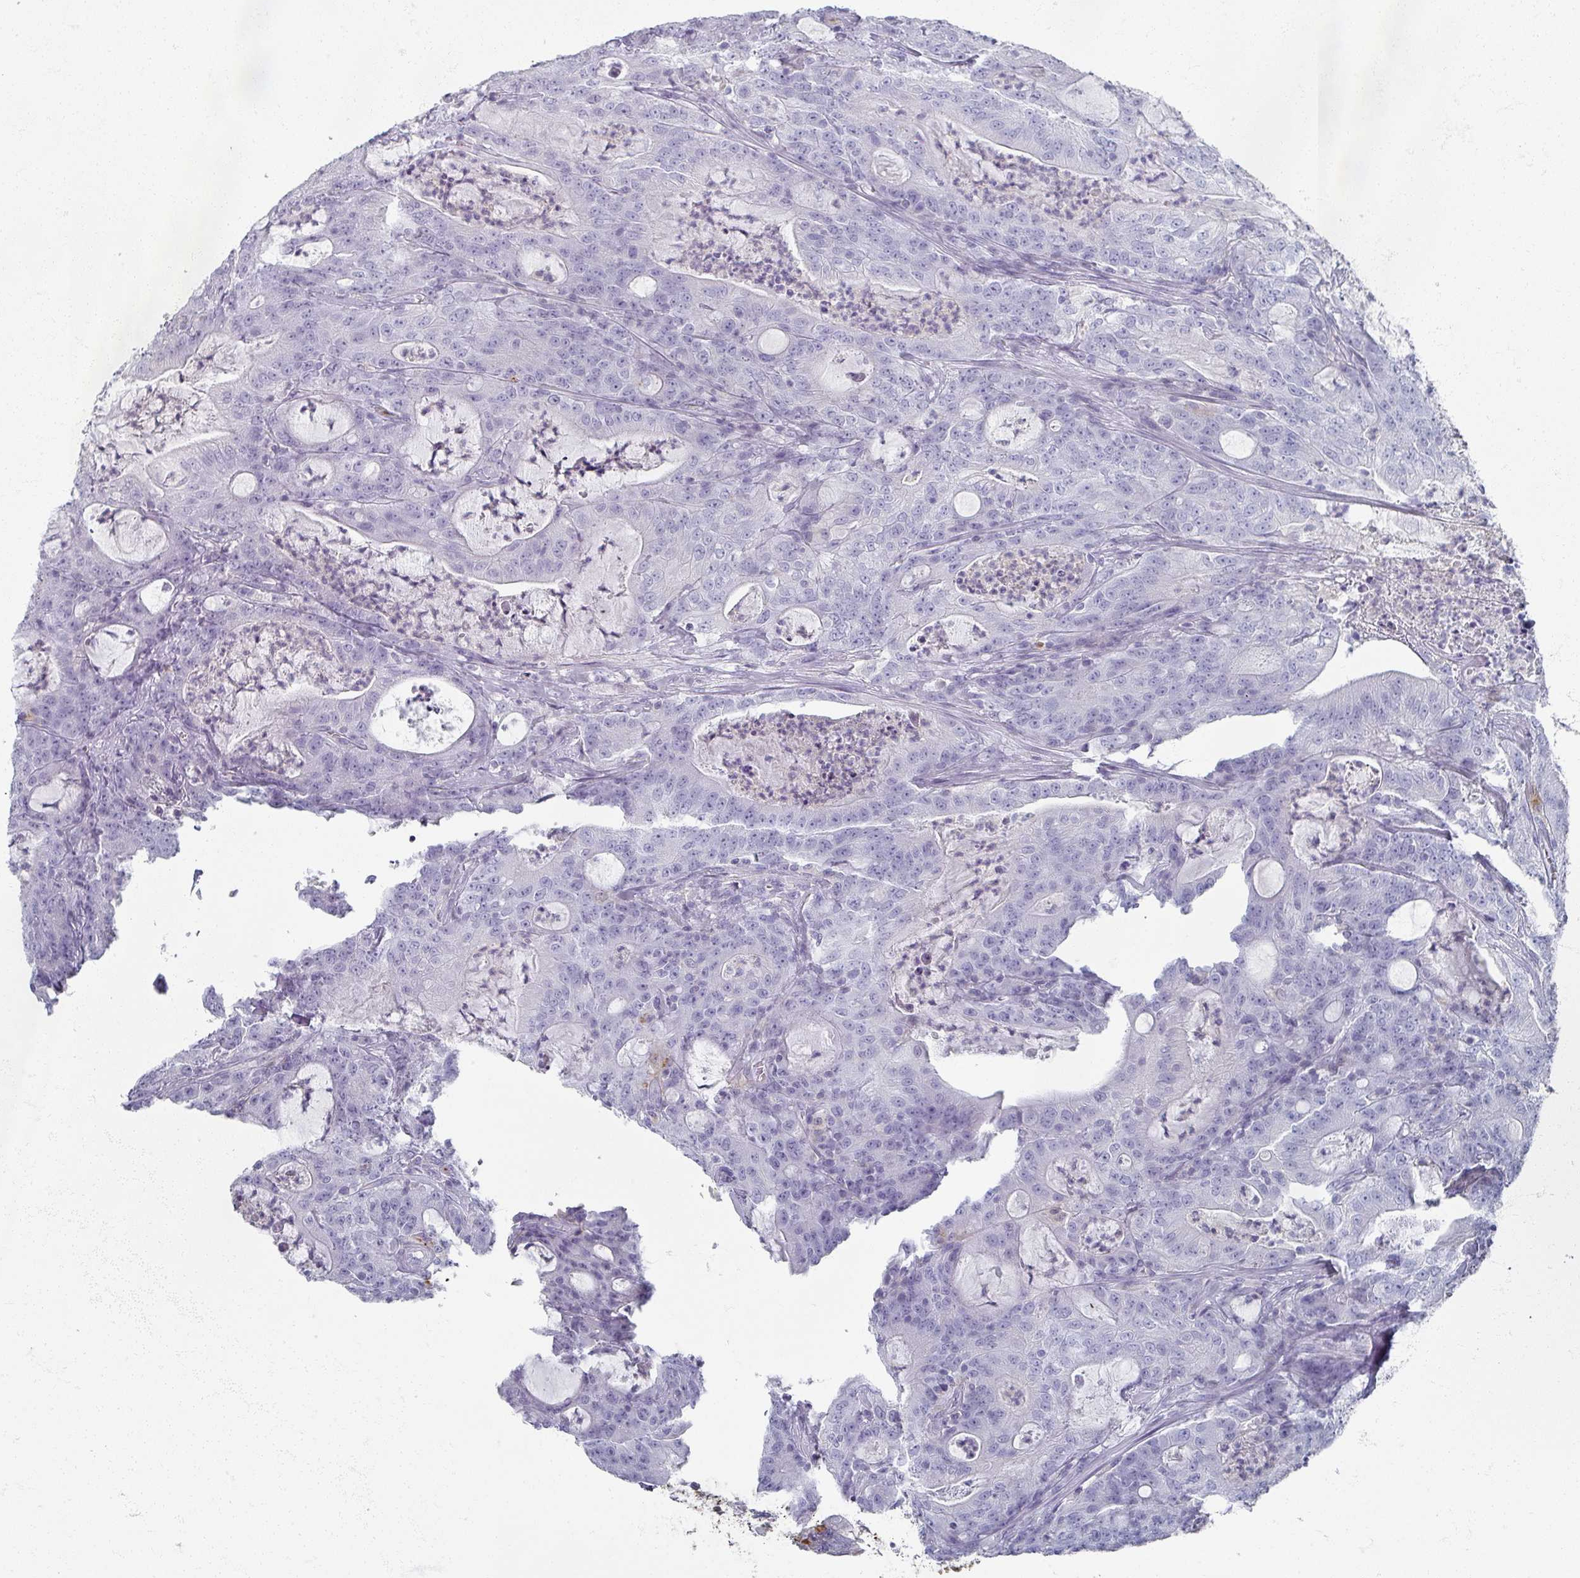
{"staining": {"intensity": "negative", "quantity": "none", "location": "none"}, "tissue": "colorectal cancer", "cell_type": "Tumor cells", "image_type": "cancer", "snomed": [{"axis": "morphology", "description": "Adenocarcinoma, NOS"}, {"axis": "topography", "description": "Colon"}], "caption": "This is an immunohistochemistry (IHC) image of human adenocarcinoma (colorectal). There is no expression in tumor cells.", "gene": "OMG", "patient": {"sex": "male", "age": 83}}